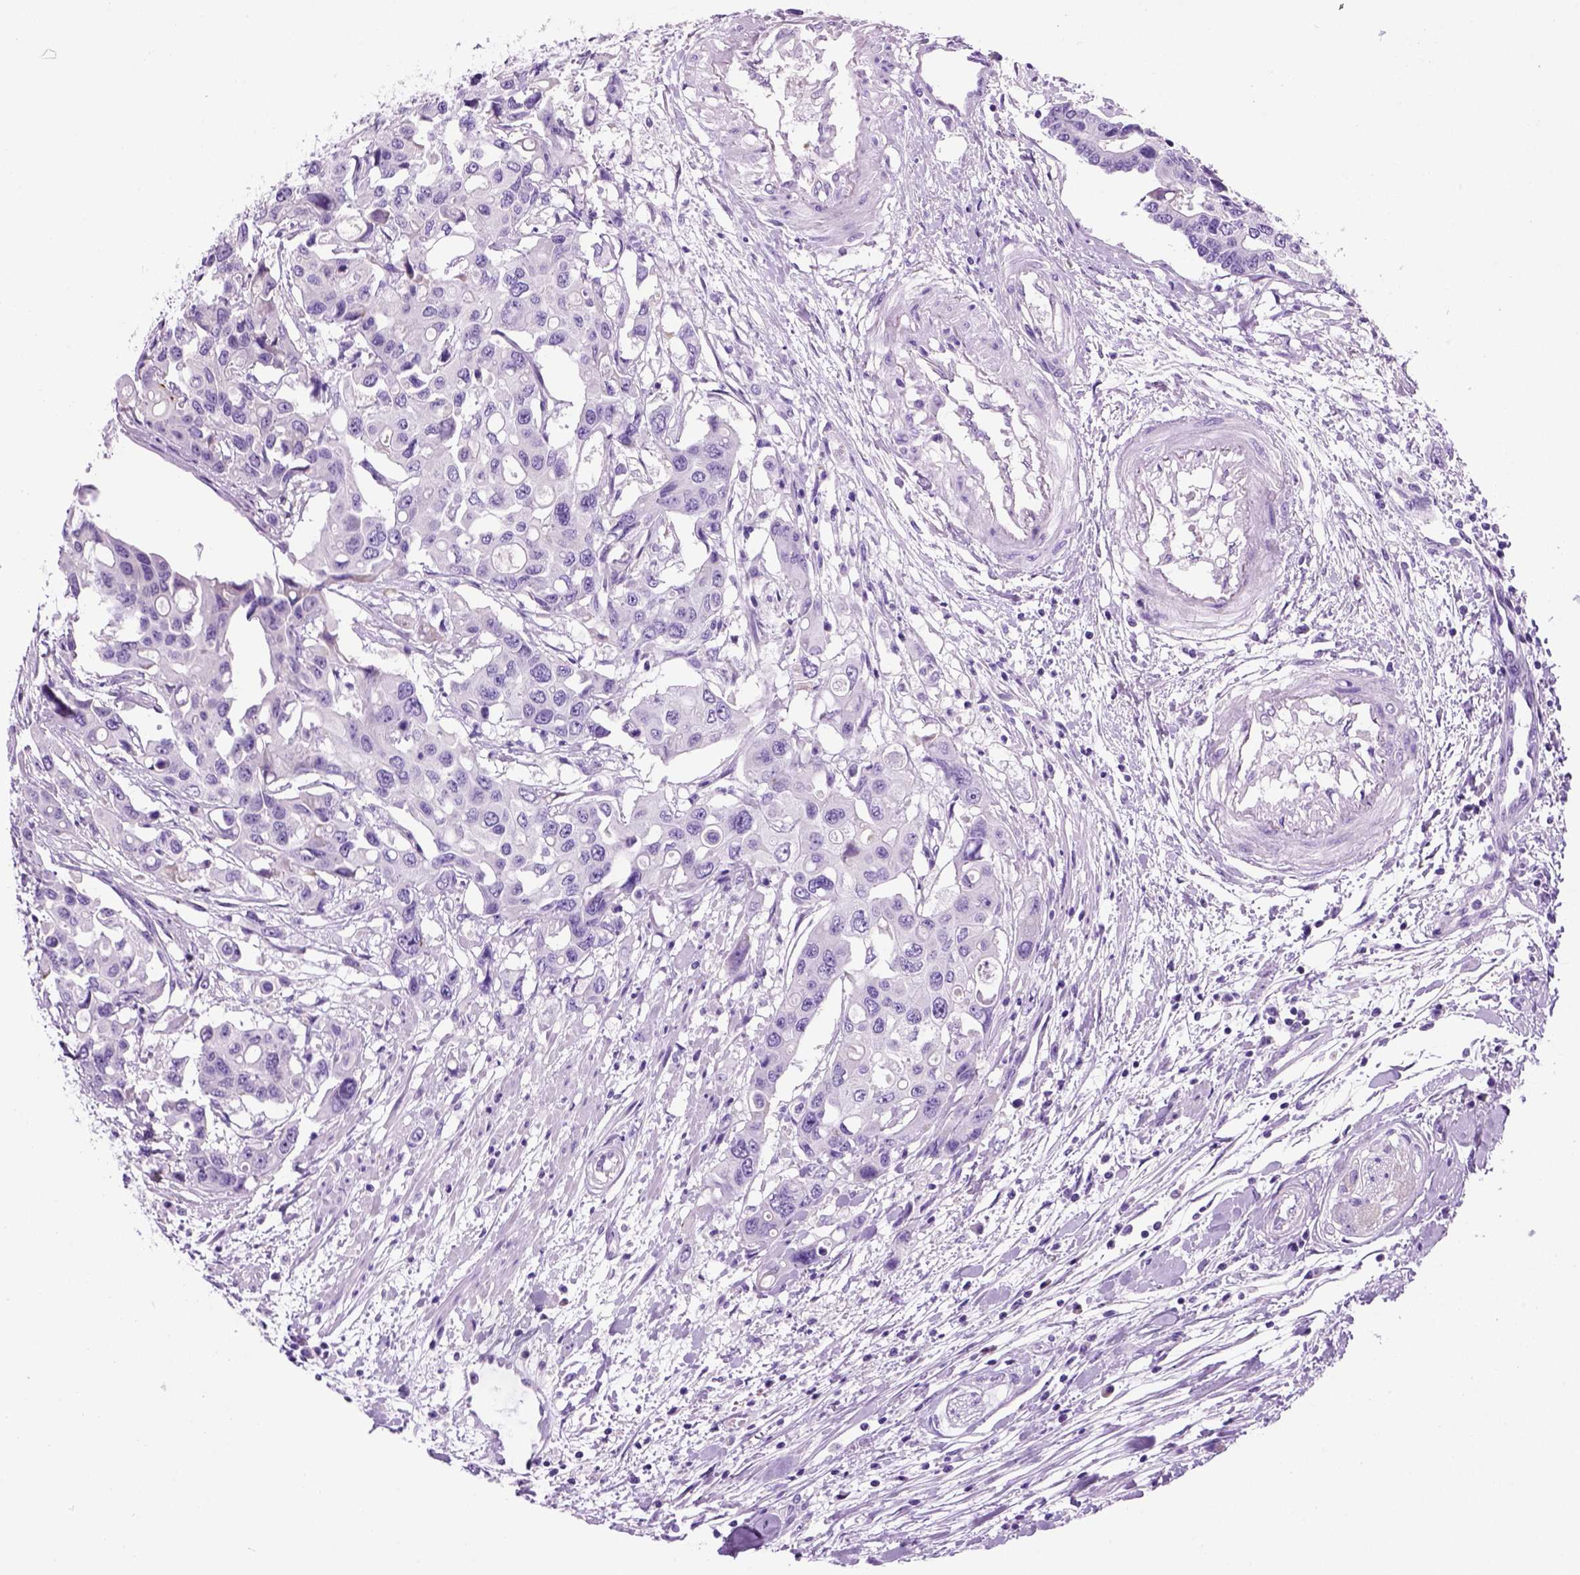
{"staining": {"intensity": "negative", "quantity": "none", "location": "none"}, "tissue": "colorectal cancer", "cell_type": "Tumor cells", "image_type": "cancer", "snomed": [{"axis": "morphology", "description": "Adenocarcinoma, NOS"}, {"axis": "topography", "description": "Colon"}], "caption": "High magnification brightfield microscopy of colorectal cancer (adenocarcinoma) stained with DAB (brown) and counterstained with hematoxylin (blue): tumor cells show no significant positivity. The staining is performed using DAB (3,3'-diaminobenzidine) brown chromogen with nuclei counter-stained in using hematoxylin.", "gene": "HHIPL2", "patient": {"sex": "male", "age": 77}}